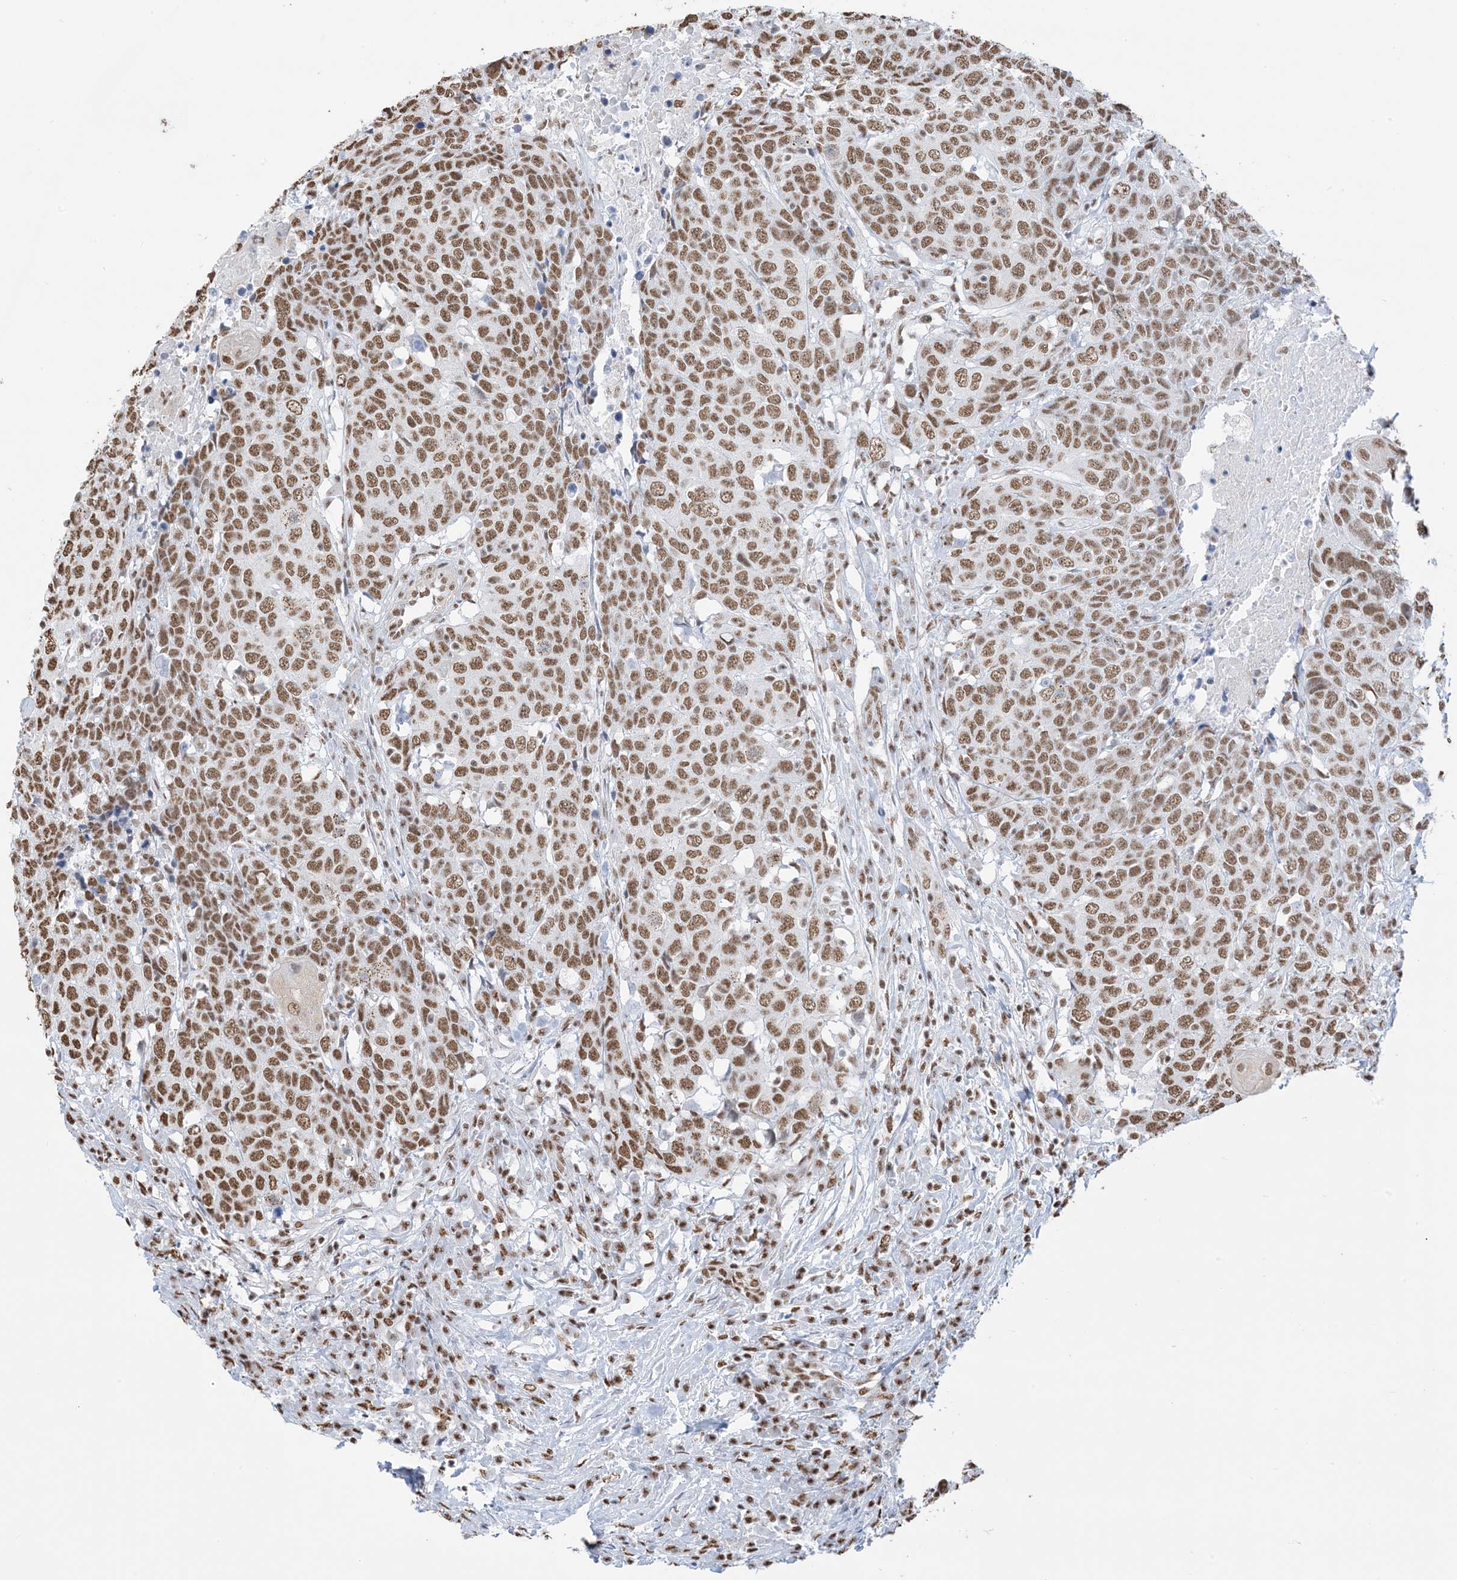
{"staining": {"intensity": "moderate", "quantity": ">75%", "location": "nuclear"}, "tissue": "head and neck cancer", "cell_type": "Tumor cells", "image_type": "cancer", "snomed": [{"axis": "morphology", "description": "Squamous cell carcinoma, NOS"}, {"axis": "topography", "description": "Head-Neck"}], "caption": "Protein expression analysis of head and neck cancer demonstrates moderate nuclear staining in approximately >75% of tumor cells.", "gene": "ZNF792", "patient": {"sex": "male", "age": 66}}